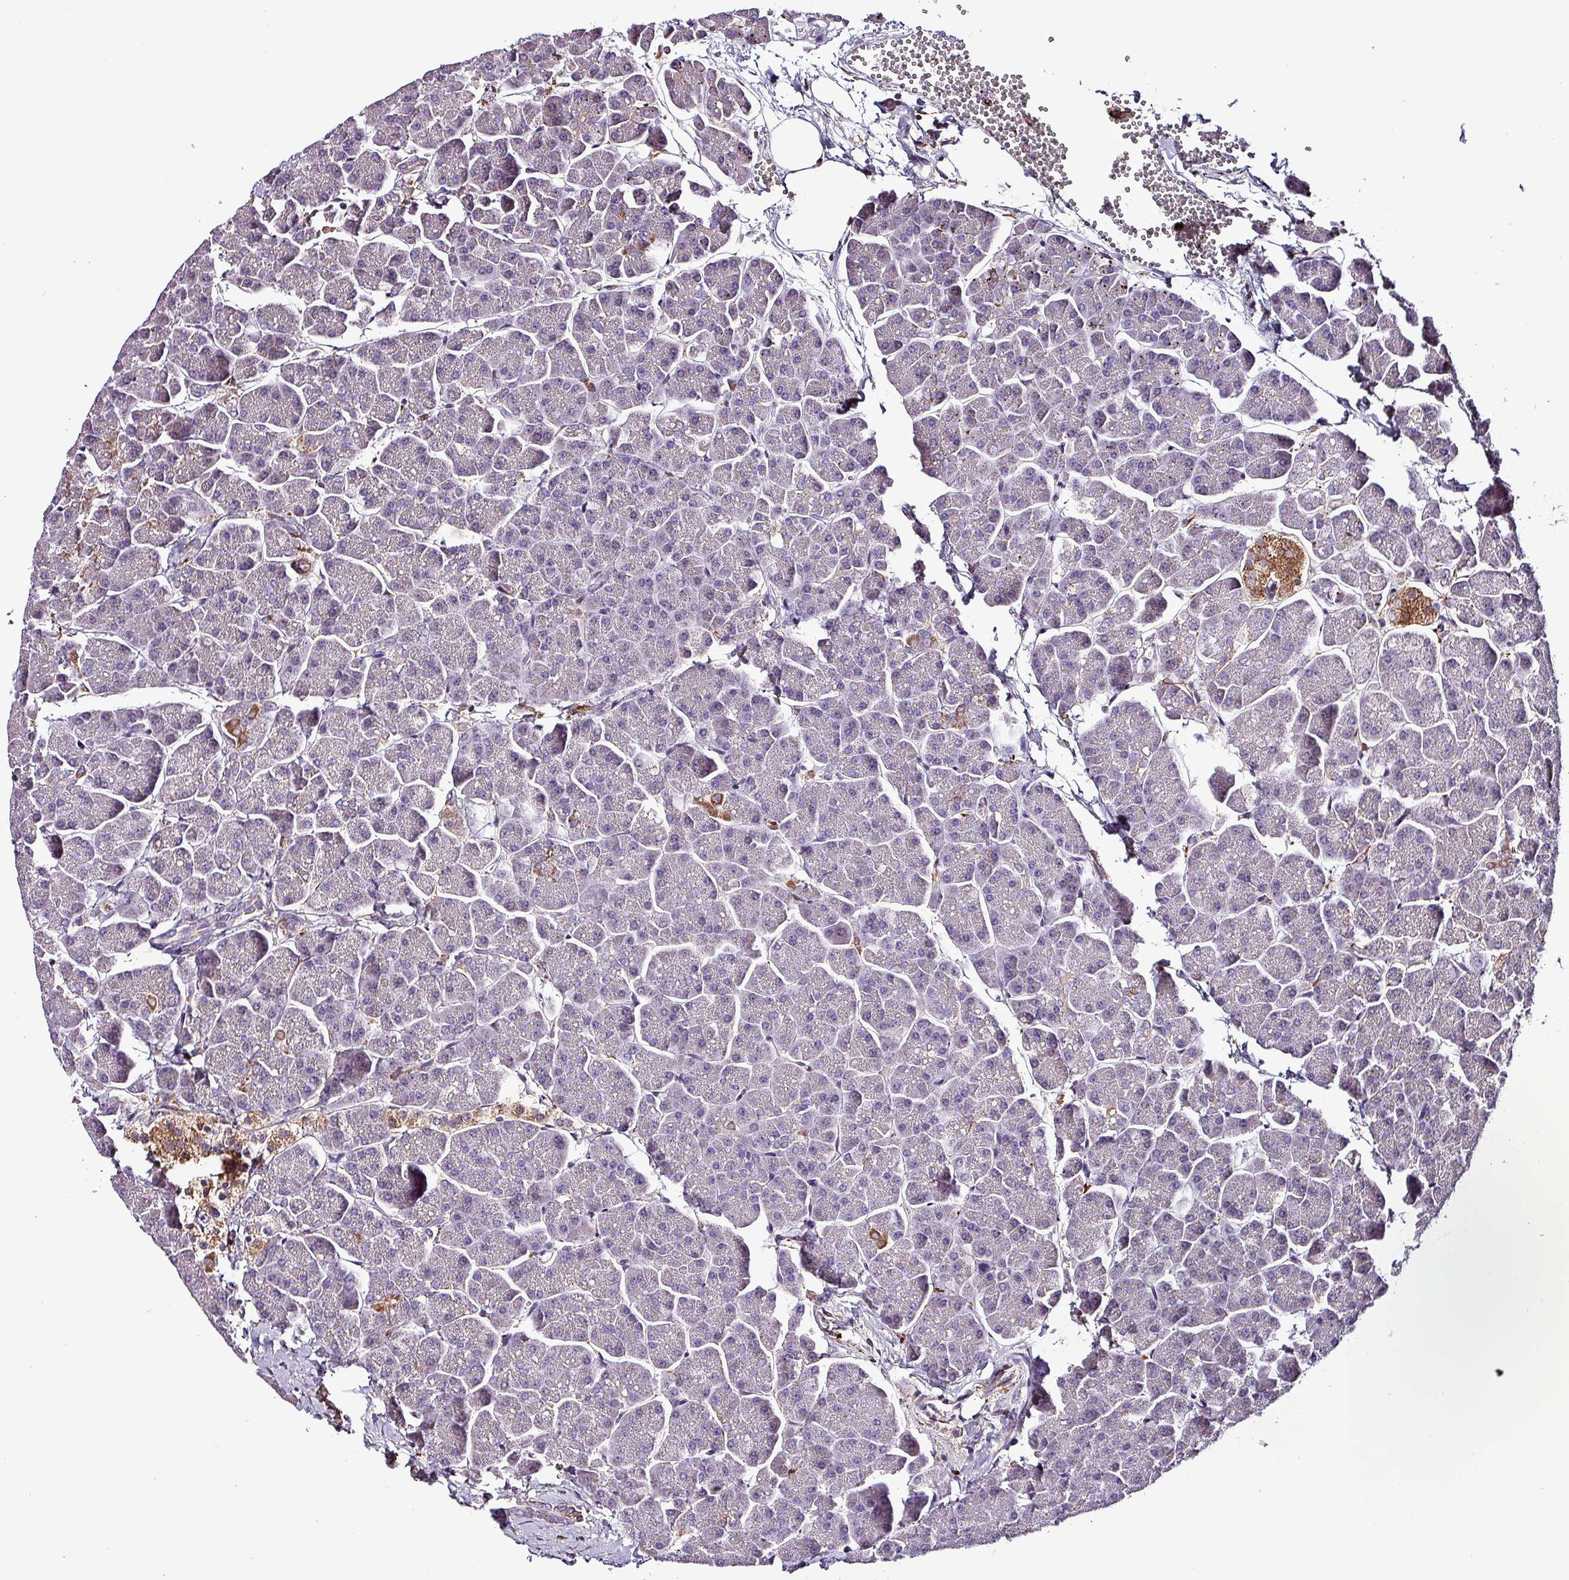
{"staining": {"intensity": "moderate", "quantity": "<25%", "location": "cytoplasmic/membranous"}, "tissue": "pancreas", "cell_type": "Exocrine glandular cells", "image_type": "normal", "snomed": [{"axis": "morphology", "description": "Normal tissue, NOS"}, {"axis": "topography", "description": "Pancreas"}, {"axis": "topography", "description": "Peripheral nerve tissue"}], "caption": "IHC photomicrograph of benign pancreas: pancreas stained using immunohistochemistry reveals low levels of moderate protein expression localized specifically in the cytoplasmic/membranous of exocrine glandular cells, appearing as a cytoplasmic/membranous brown color.", "gene": "SCIN", "patient": {"sex": "male", "age": 54}}